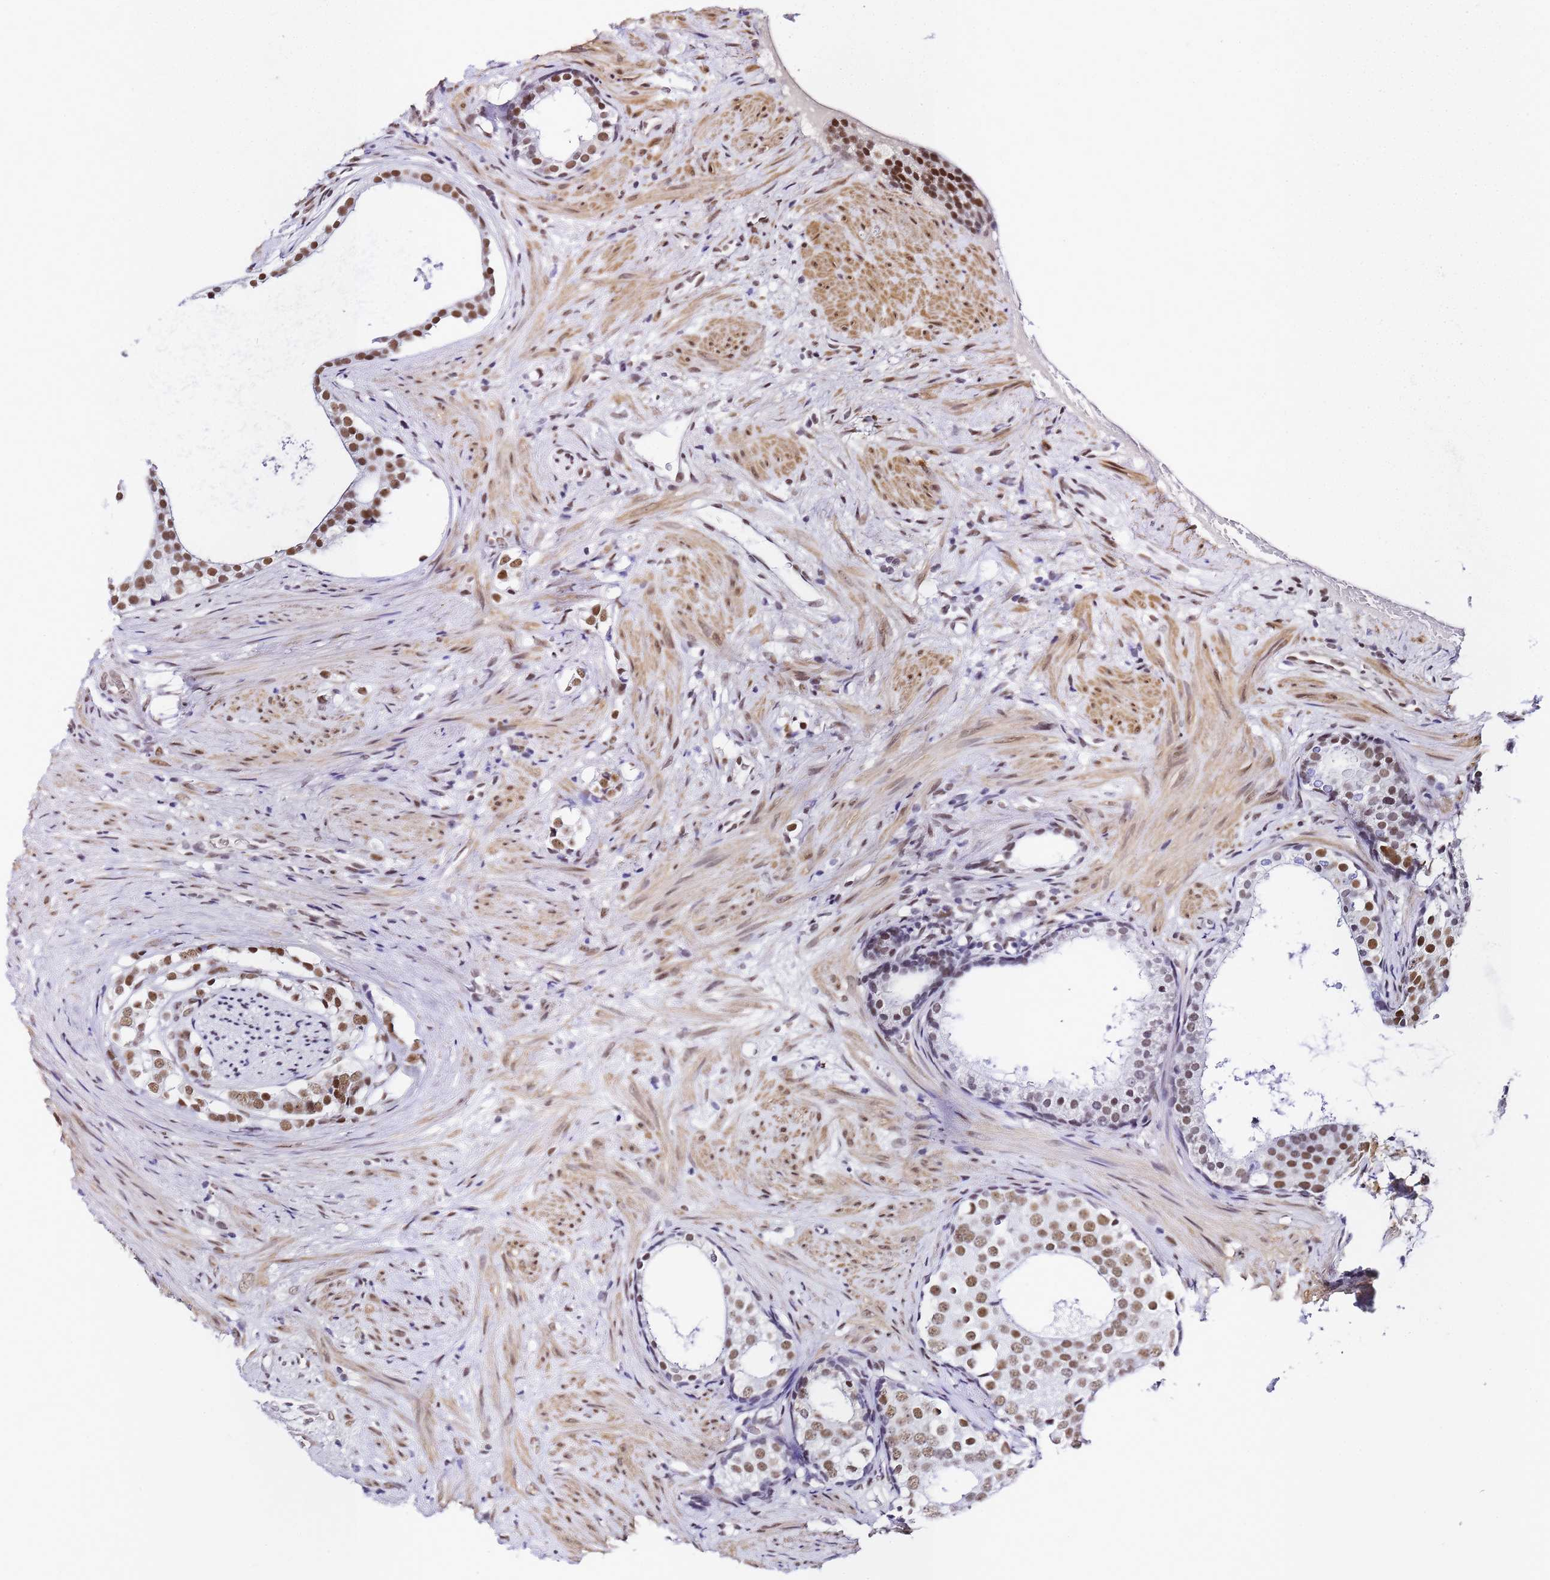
{"staining": {"intensity": "moderate", "quantity": ">75%", "location": "nuclear"}, "tissue": "prostate cancer", "cell_type": "Tumor cells", "image_type": "cancer", "snomed": [{"axis": "morphology", "description": "Adenocarcinoma, High grade"}, {"axis": "topography", "description": "Prostate"}], "caption": "IHC (DAB) staining of human high-grade adenocarcinoma (prostate) demonstrates moderate nuclear protein expression in approximately >75% of tumor cells. (Stains: DAB in brown, nuclei in blue, Microscopy: brightfield microscopy at high magnification).", "gene": "POLR1A", "patient": {"sex": "male", "age": 49}}